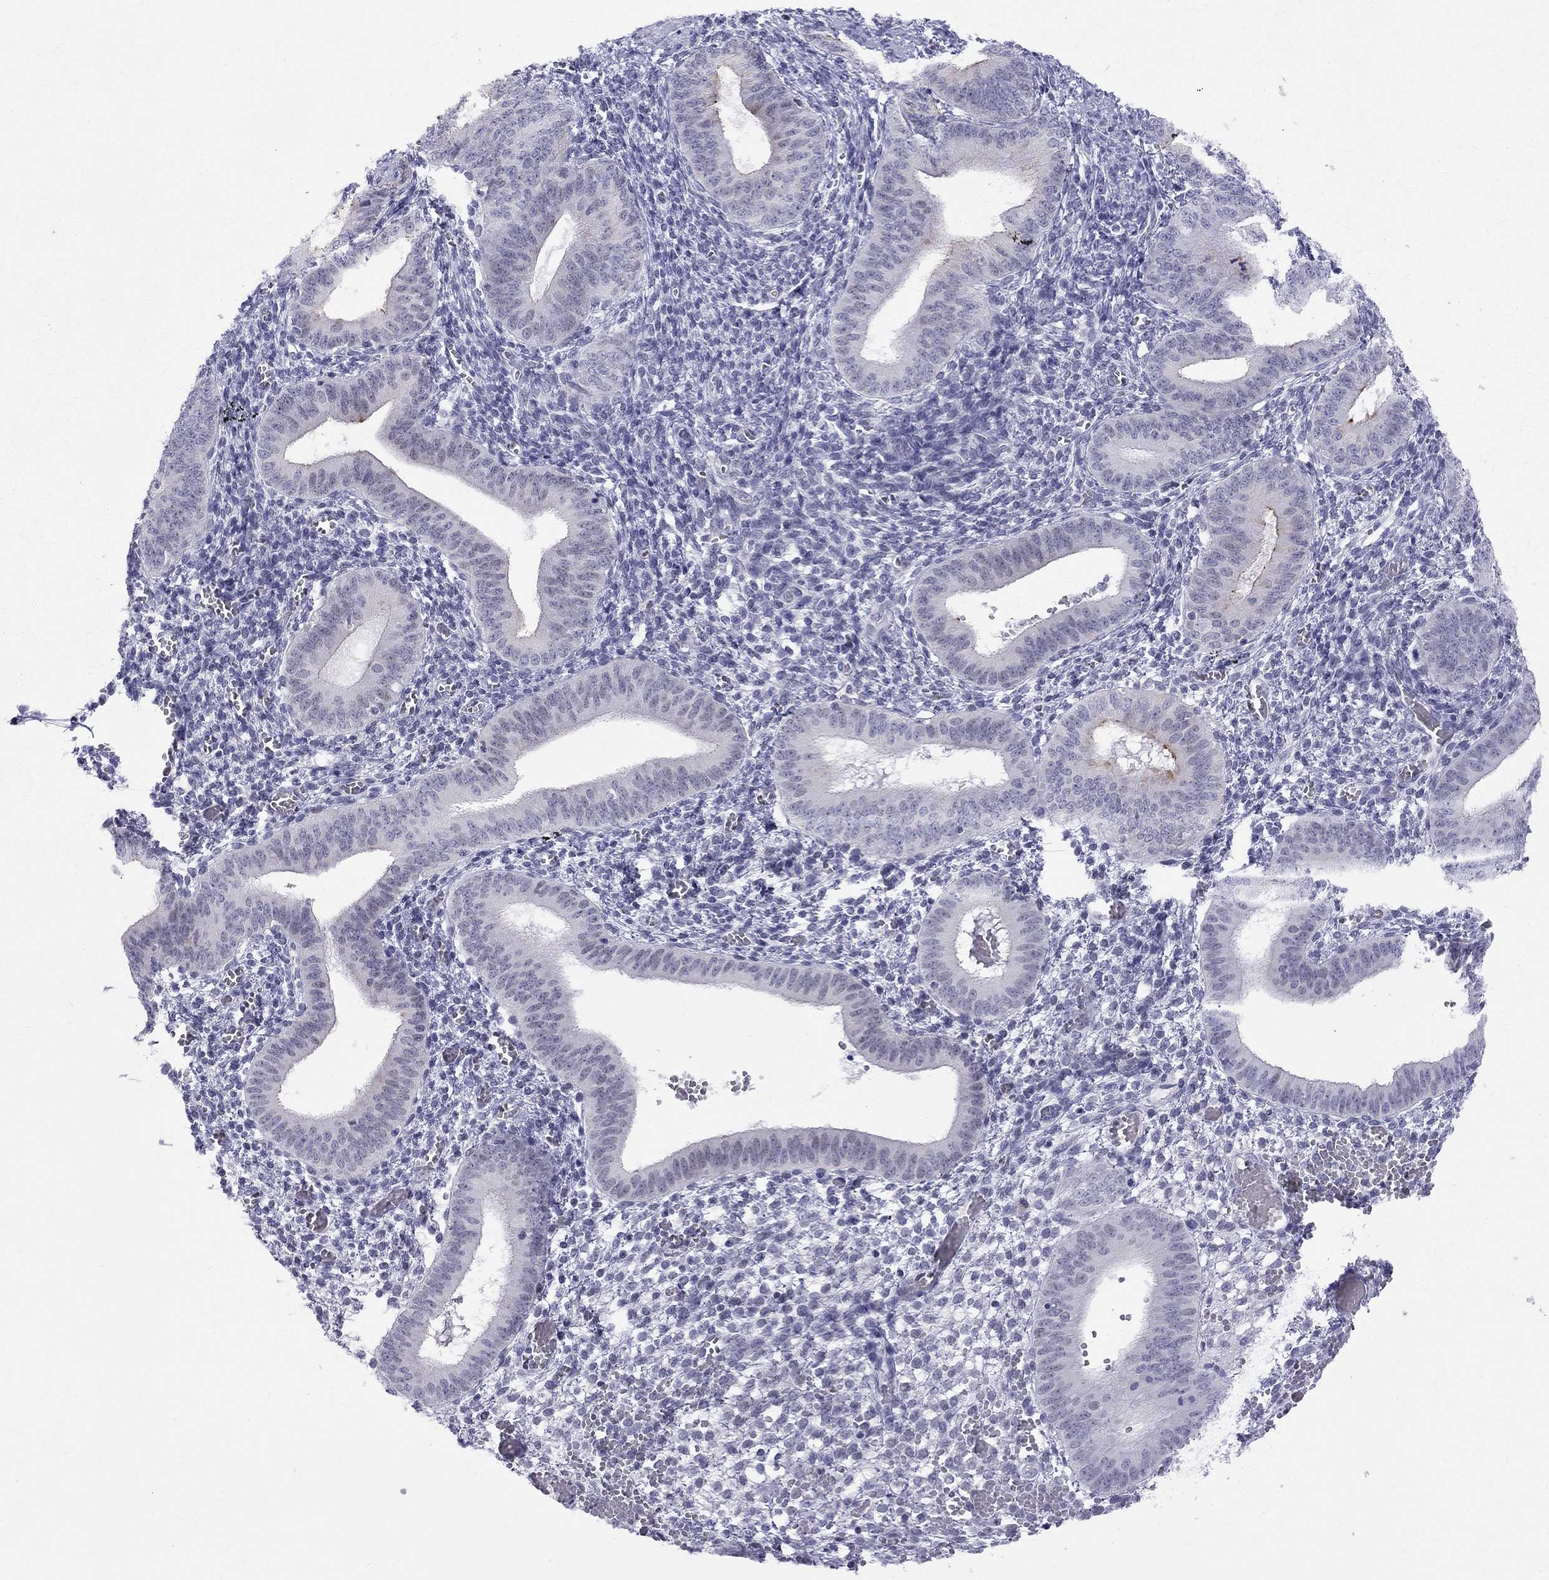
{"staining": {"intensity": "negative", "quantity": "none", "location": "none"}, "tissue": "endometrium", "cell_type": "Cells in endometrial stroma", "image_type": "normal", "snomed": [{"axis": "morphology", "description": "Normal tissue, NOS"}, {"axis": "topography", "description": "Endometrium"}], "caption": "Unremarkable endometrium was stained to show a protein in brown. There is no significant expression in cells in endometrial stroma.", "gene": "MUC15", "patient": {"sex": "female", "age": 42}}